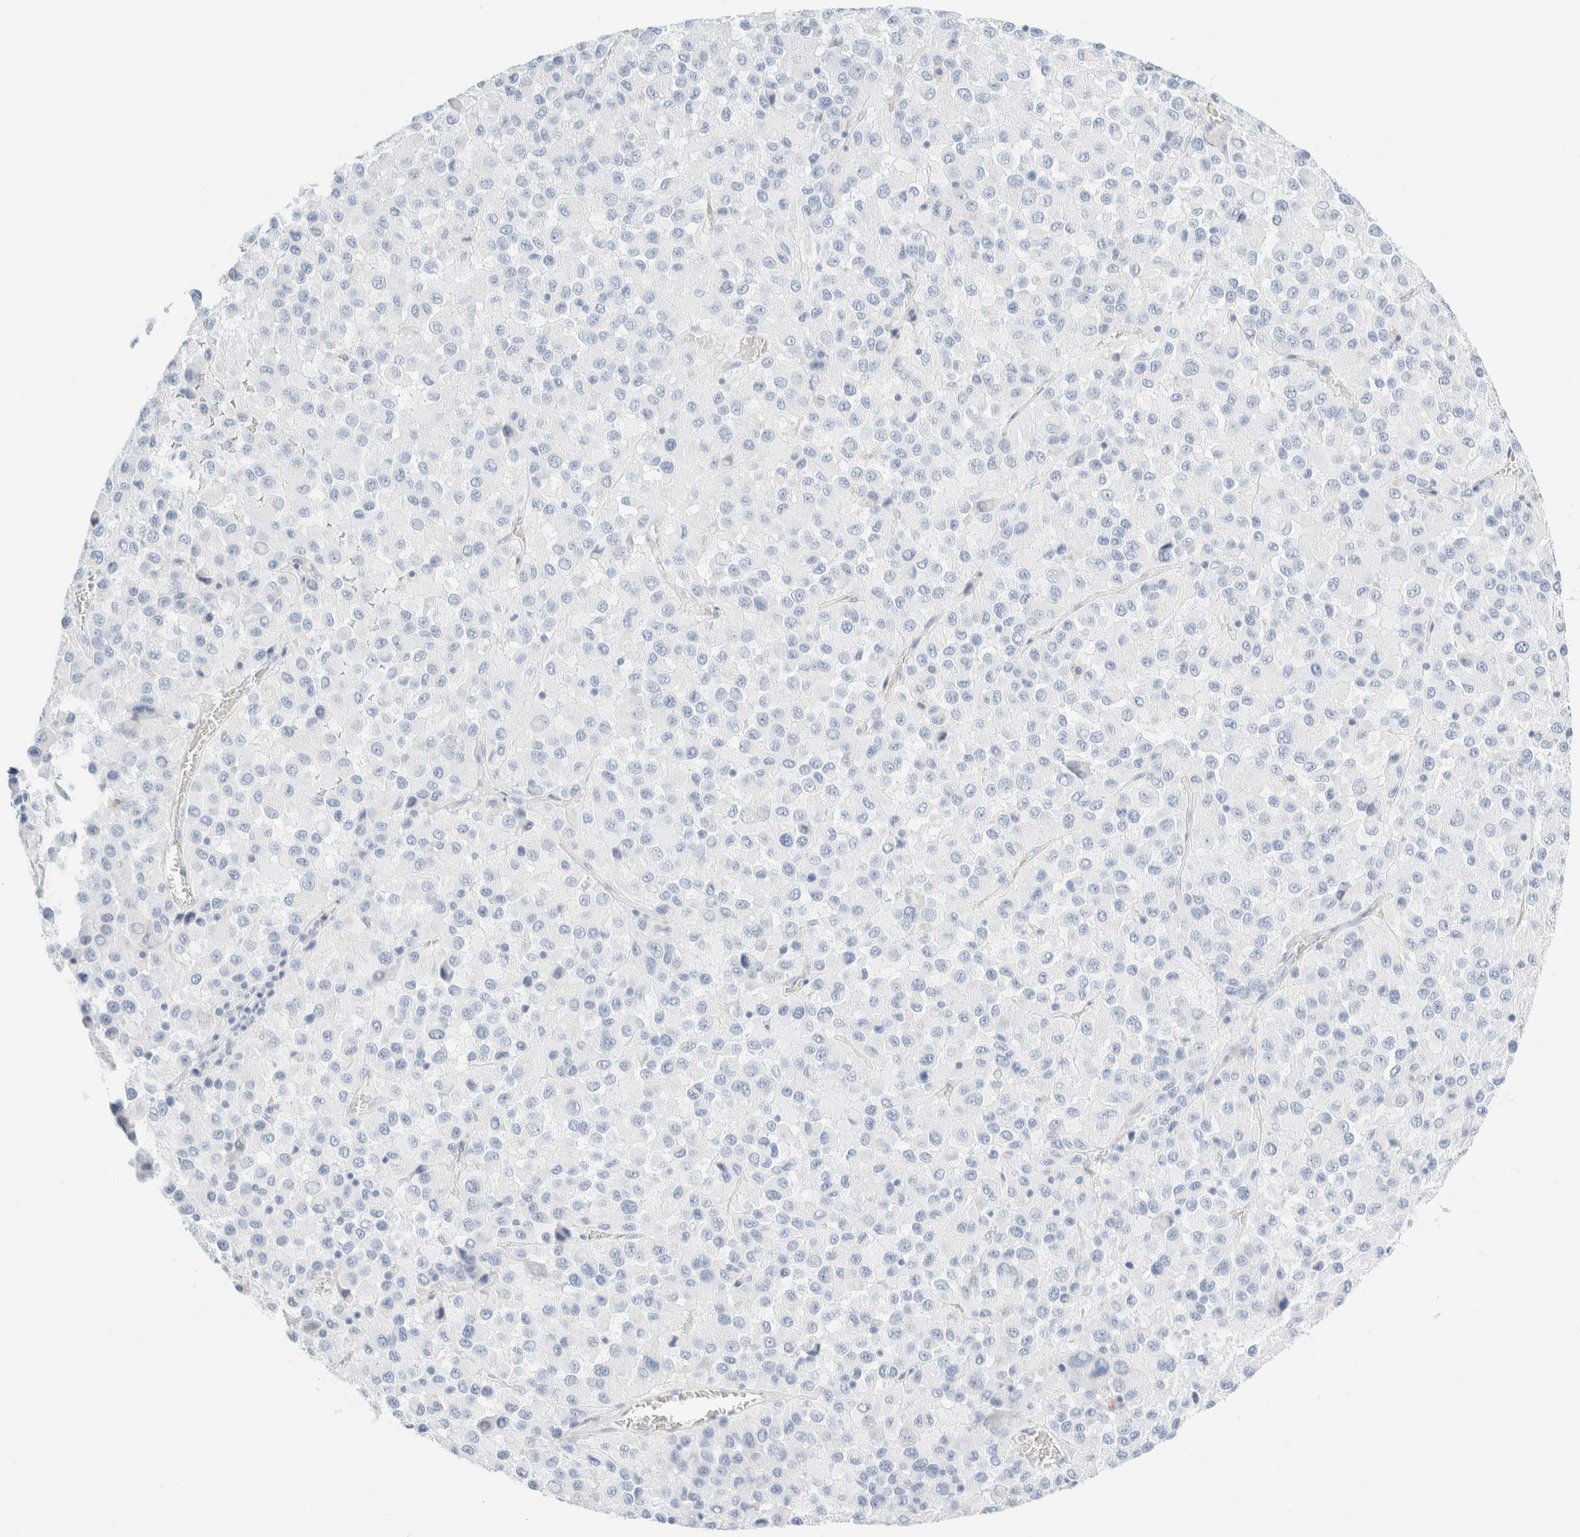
{"staining": {"intensity": "negative", "quantity": "none", "location": "none"}, "tissue": "melanoma", "cell_type": "Tumor cells", "image_type": "cancer", "snomed": [{"axis": "morphology", "description": "Malignant melanoma, Metastatic site"}, {"axis": "topography", "description": "Lung"}], "caption": "IHC of human melanoma shows no expression in tumor cells.", "gene": "DPYS", "patient": {"sex": "male", "age": 64}}